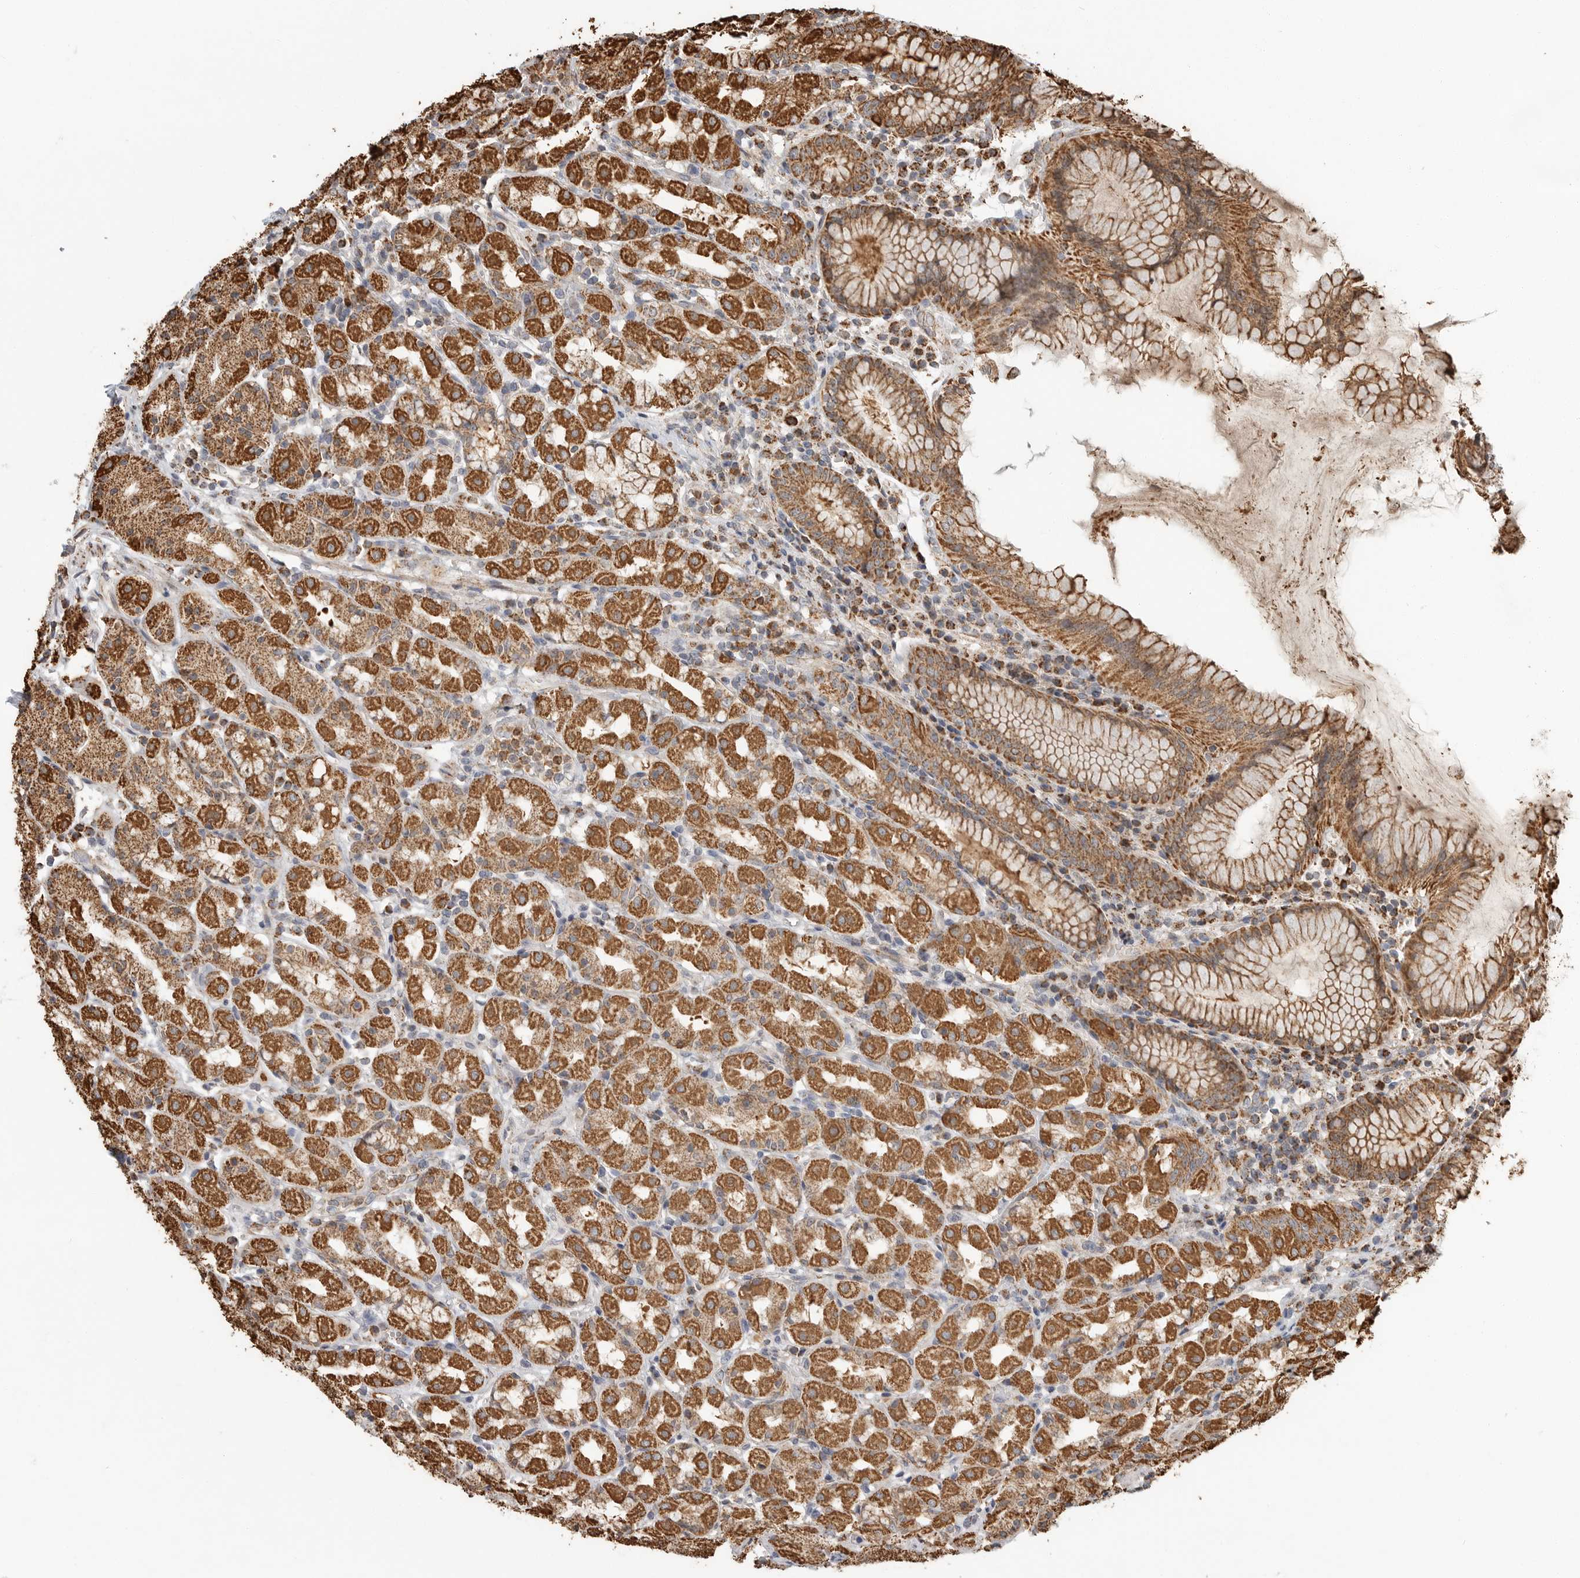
{"staining": {"intensity": "moderate", "quantity": ">75%", "location": "cytoplasmic/membranous"}, "tissue": "stomach", "cell_type": "Glandular cells", "image_type": "normal", "snomed": [{"axis": "morphology", "description": "Normal tissue, NOS"}, {"axis": "topography", "description": "Stomach, lower"}], "caption": "IHC image of unremarkable stomach: human stomach stained using immunohistochemistry exhibits medium levels of moderate protein expression localized specifically in the cytoplasmic/membranous of glandular cells, appearing as a cytoplasmic/membranous brown color.", "gene": "GCNT2", "patient": {"sex": "female", "age": 56}}